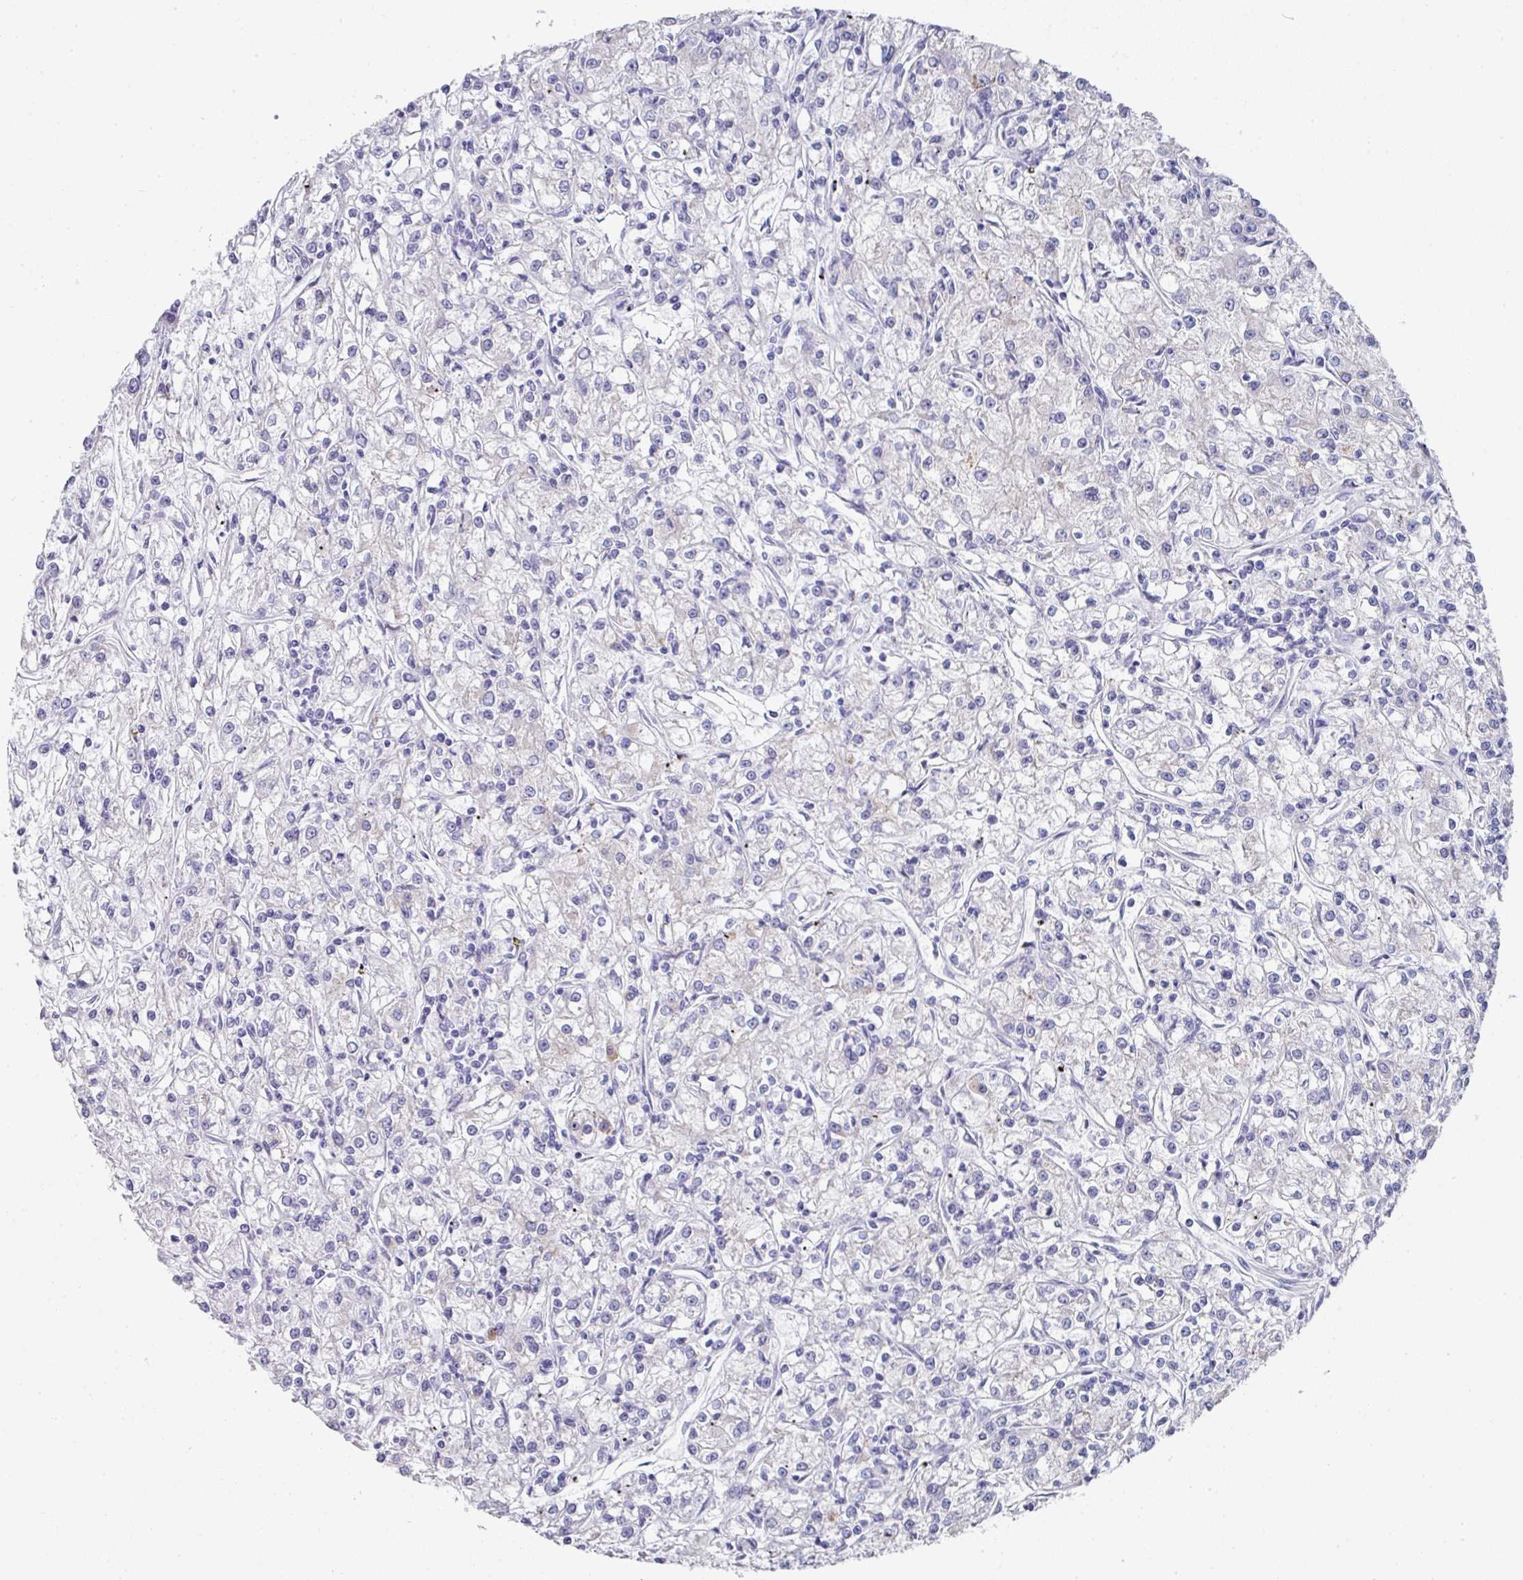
{"staining": {"intensity": "negative", "quantity": "none", "location": "none"}, "tissue": "renal cancer", "cell_type": "Tumor cells", "image_type": "cancer", "snomed": [{"axis": "morphology", "description": "Adenocarcinoma, NOS"}, {"axis": "topography", "description": "Kidney"}], "caption": "Renal cancer was stained to show a protein in brown. There is no significant staining in tumor cells. (DAB (3,3'-diaminobenzidine) immunohistochemistry visualized using brightfield microscopy, high magnification).", "gene": "SETBP1", "patient": {"sex": "female", "age": 59}}